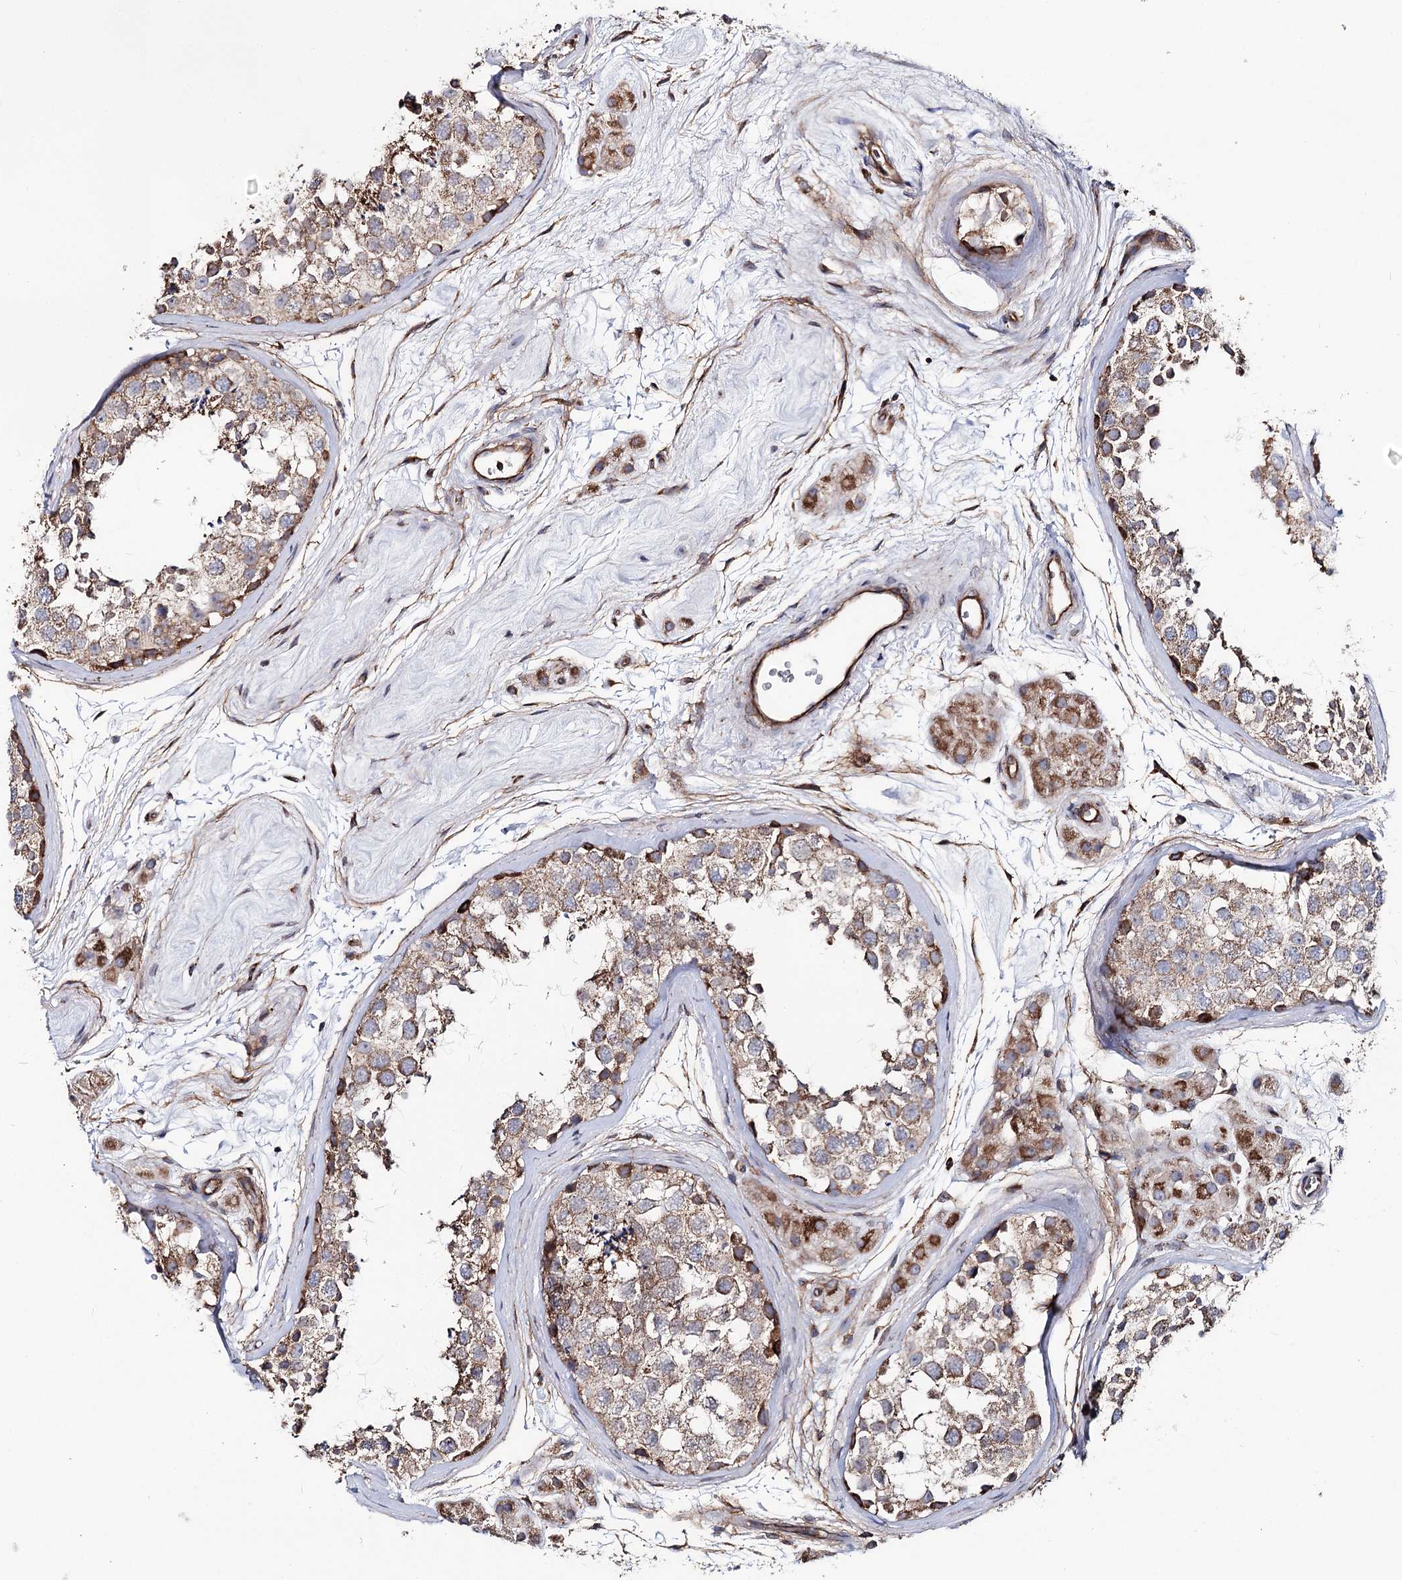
{"staining": {"intensity": "moderate", "quantity": ">75%", "location": "cytoplasmic/membranous"}, "tissue": "testis", "cell_type": "Cells in seminiferous ducts", "image_type": "normal", "snomed": [{"axis": "morphology", "description": "Normal tissue, NOS"}, {"axis": "topography", "description": "Testis"}], "caption": "Protein expression analysis of unremarkable testis shows moderate cytoplasmic/membranous staining in about >75% of cells in seminiferous ducts.", "gene": "MSANTD2", "patient": {"sex": "male", "age": 56}}